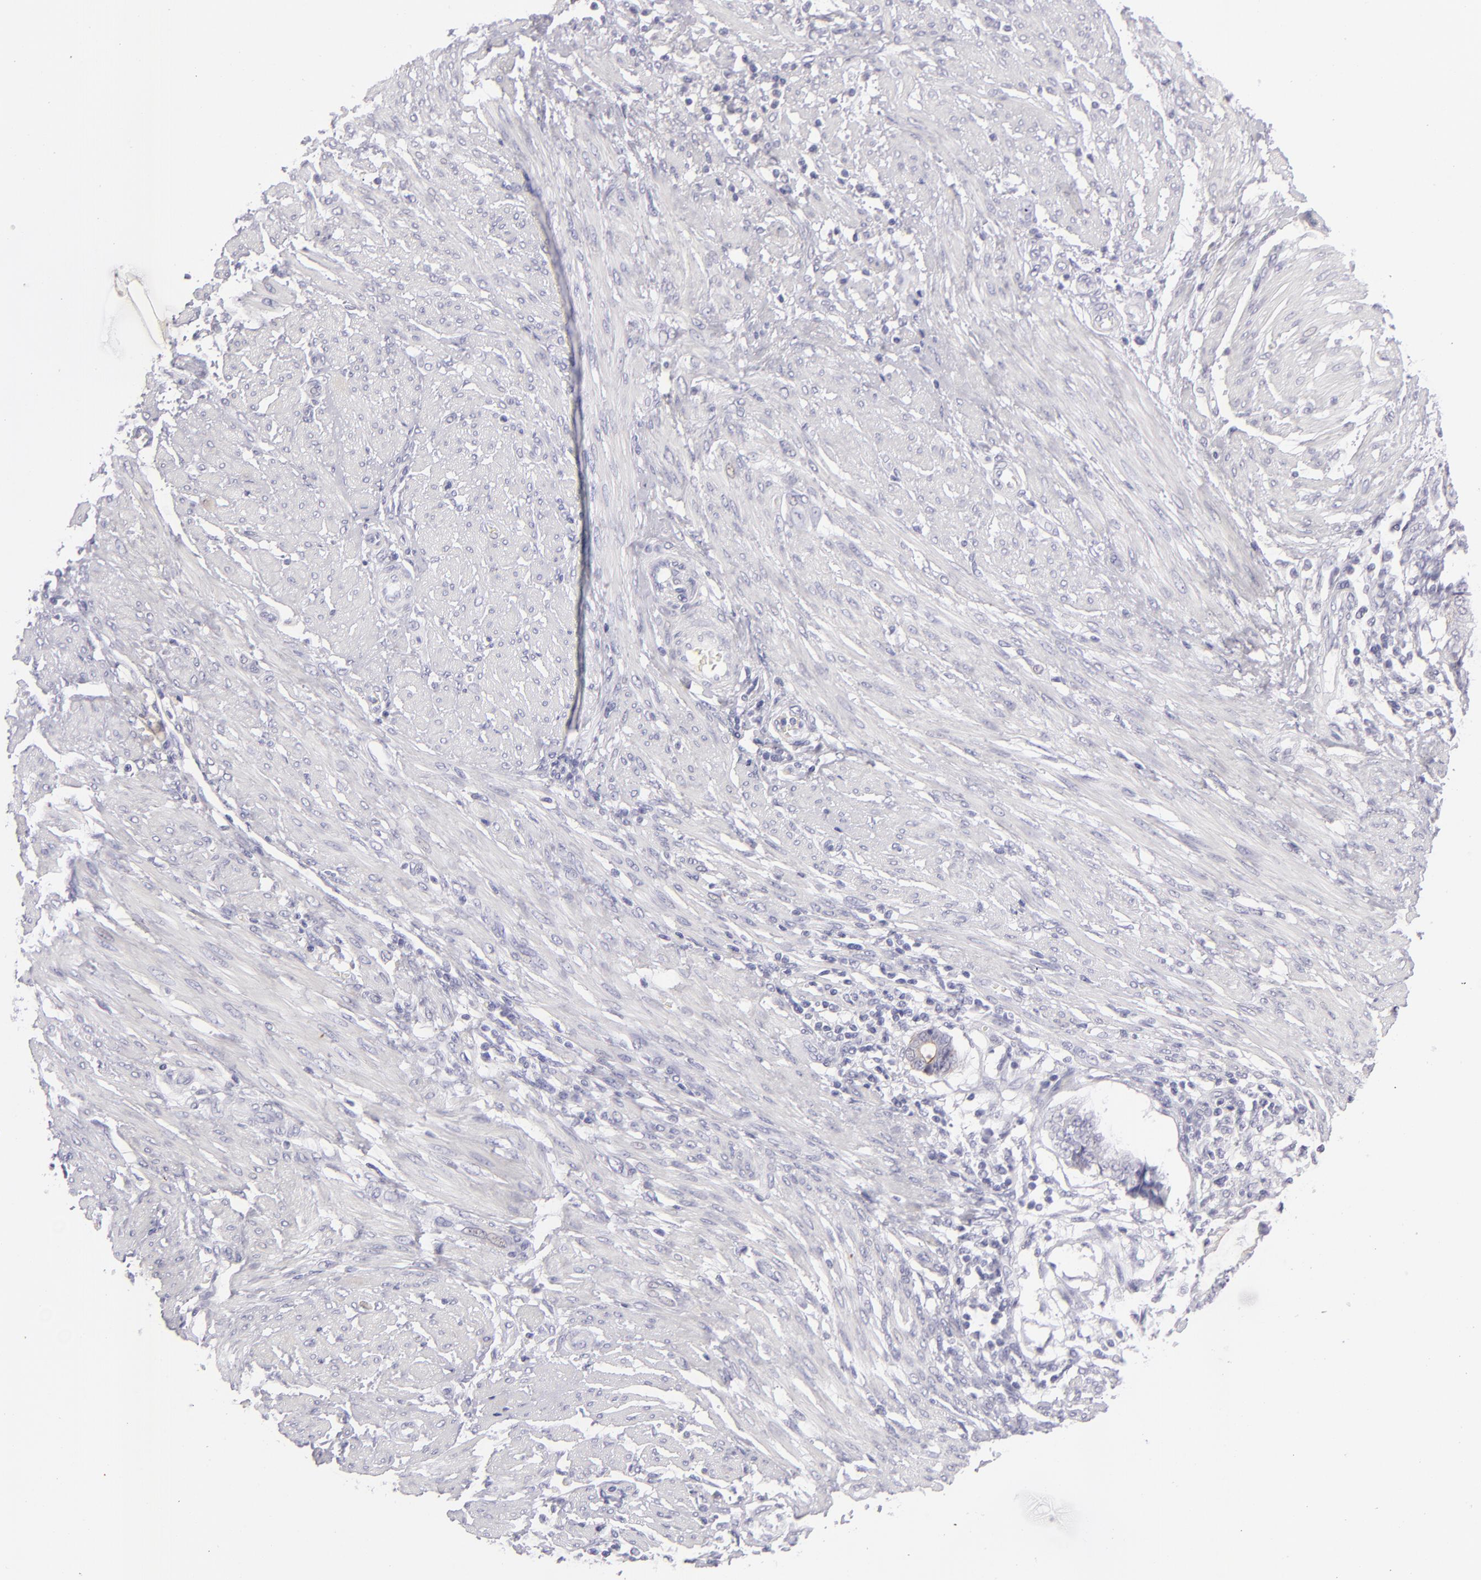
{"staining": {"intensity": "negative", "quantity": "none", "location": "none"}, "tissue": "endometrial cancer", "cell_type": "Tumor cells", "image_type": "cancer", "snomed": [{"axis": "morphology", "description": "Adenocarcinoma, NOS"}, {"axis": "topography", "description": "Endometrium"}], "caption": "Tumor cells show no significant protein positivity in endometrial cancer (adenocarcinoma). (DAB (3,3'-diaminobenzidine) IHC, high magnification).", "gene": "VIL1", "patient": {"sex": "female", "age": 63}}